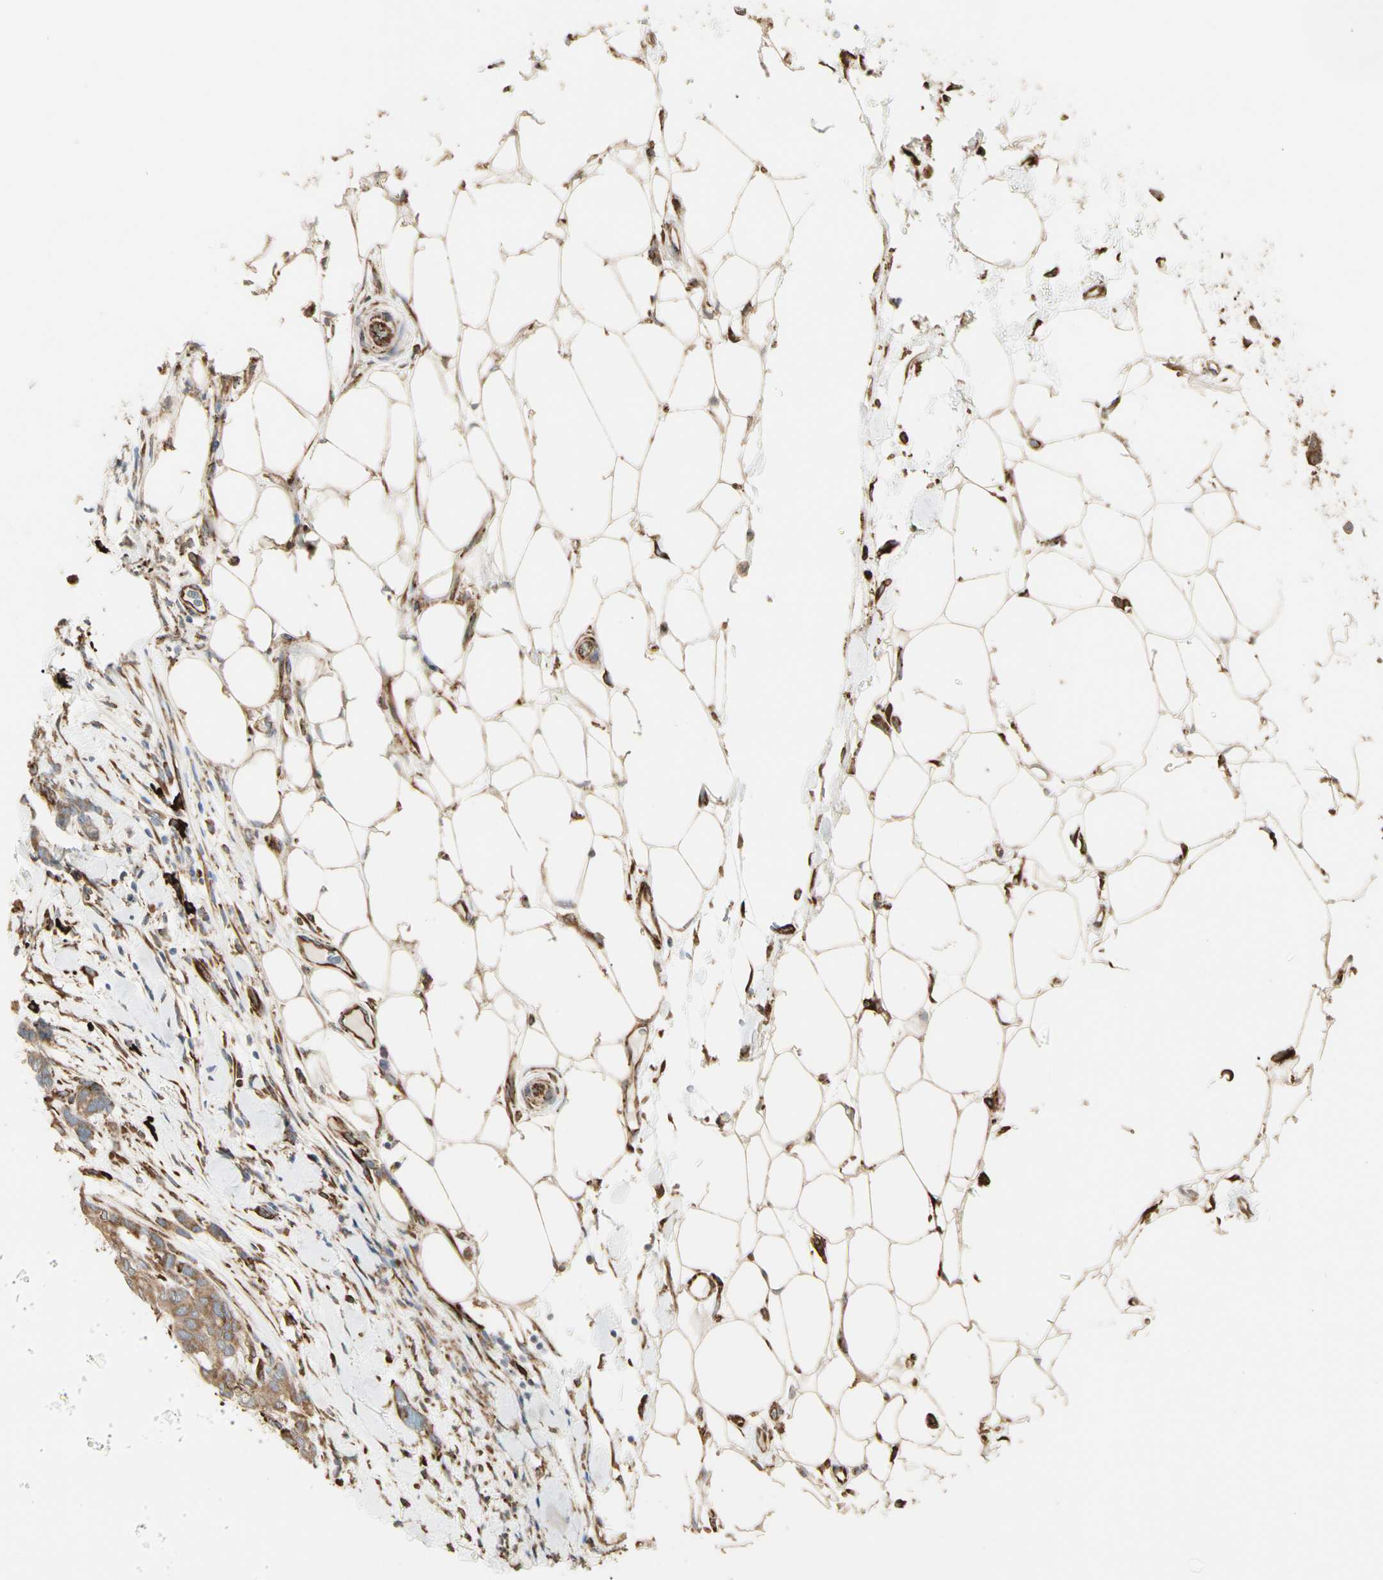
{"staining": {"intensity": "moderate", "quantity": ">75%", "location": "cytoplasmic/membranous"}, "tissue": "breast cancer", "cell_type": "Tumor cells", "image_type": "cancer", "snomed": [{"axis": "morphology", "description": "Duct carcinoma"}, {"axis": "topography", "description": "Breast"}], "caption": "Protein expression by immunohistochemistry (IHC) exhibits moderate cytoplasmic/membranous expression in about >75% of tumor cells in breast infiltrating ductal carcinoma.", "gene": "HSP90B1", "patient": {"sex": "female", "age": 87}}